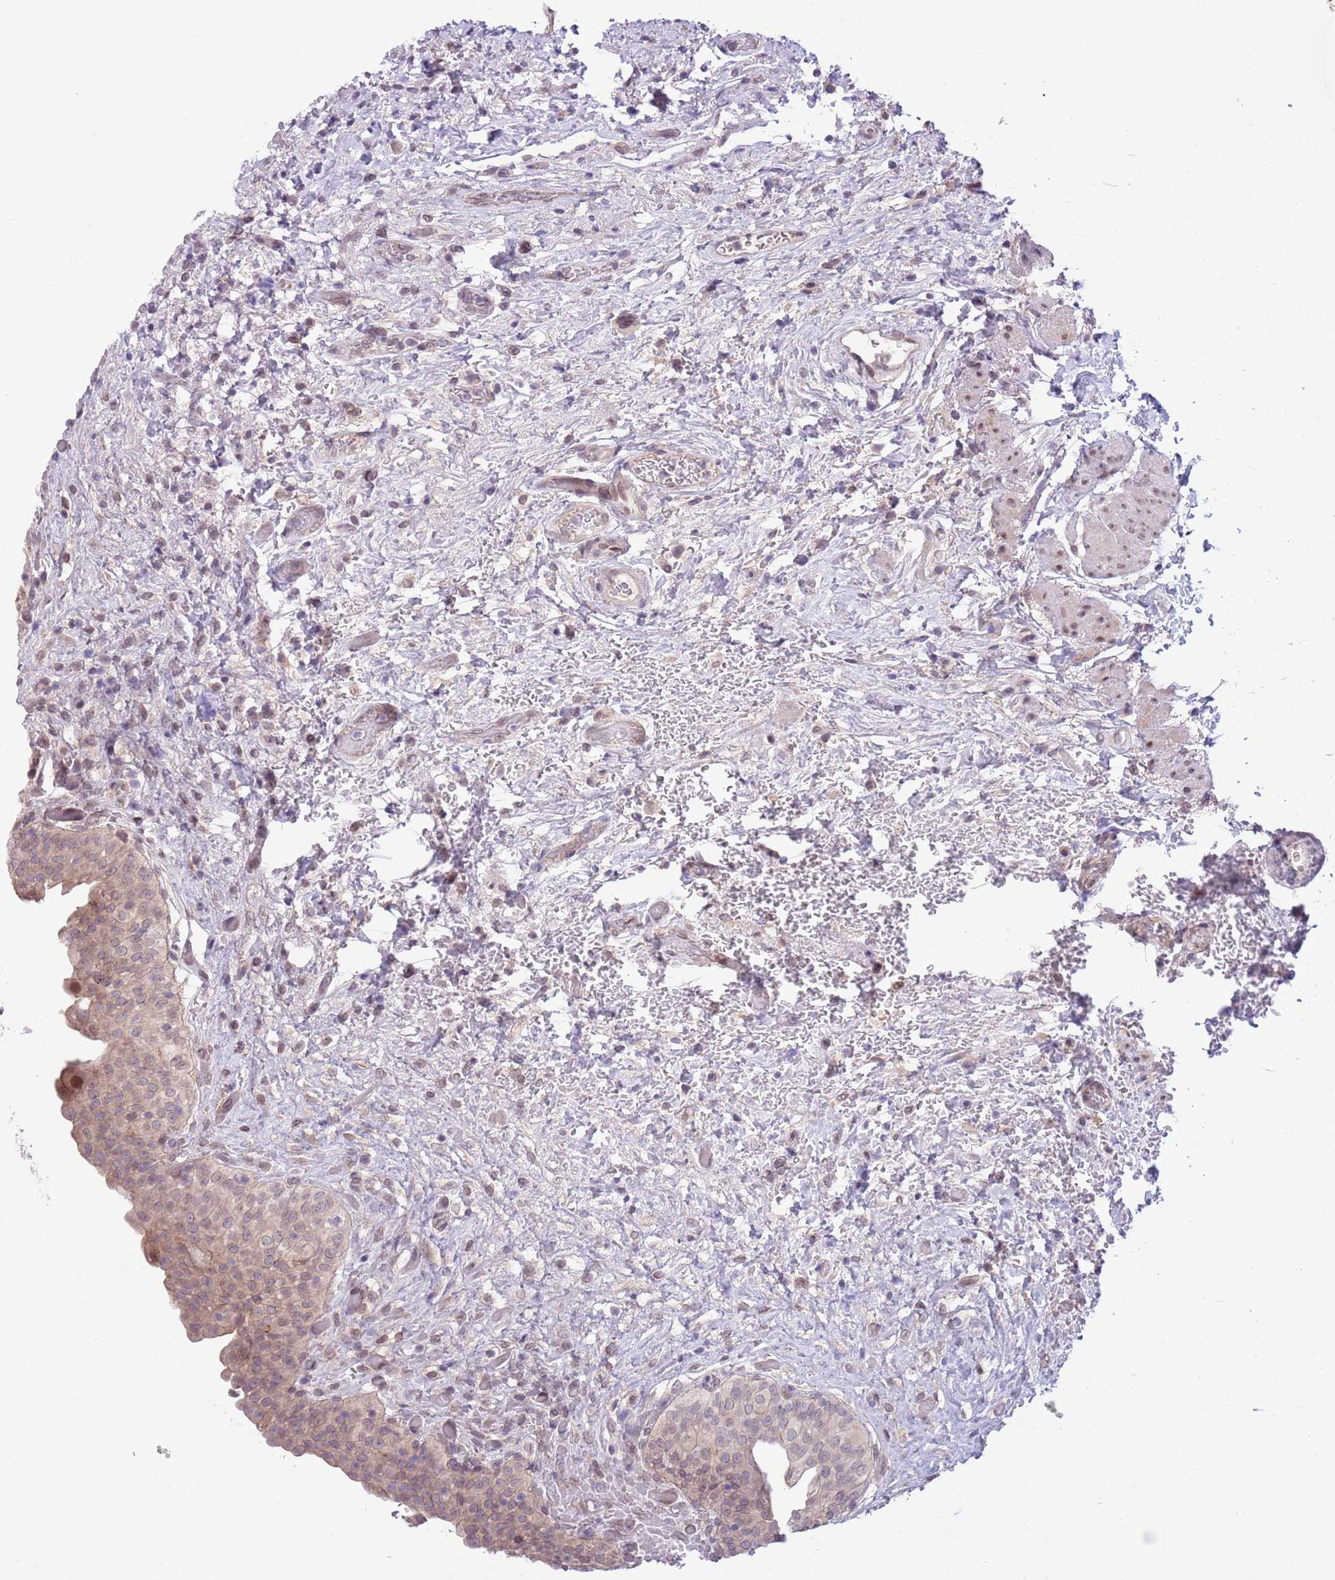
{"staining": {"intensity": "moderate", "quantity": "<25%", "location": "nuclear"}, "tissue": "urinary bladder", "cell_type": "Urothelial cells", "image_type": "normal", "snomed": [{"axis": "morphology", "description": "Normal tissue, NOS"}, {"axis": "topography", "description": "Urinary bladder"}], "caption": "Immunohistochemistry photomicrograph of normal human urinary bladder stained for a protein (brown), which exhibits low levels of moderate nuclear expression in approximately <25% of urothelial cells.", "gene": "CCND2", "patient": {"sex": "male", "age": 69}}